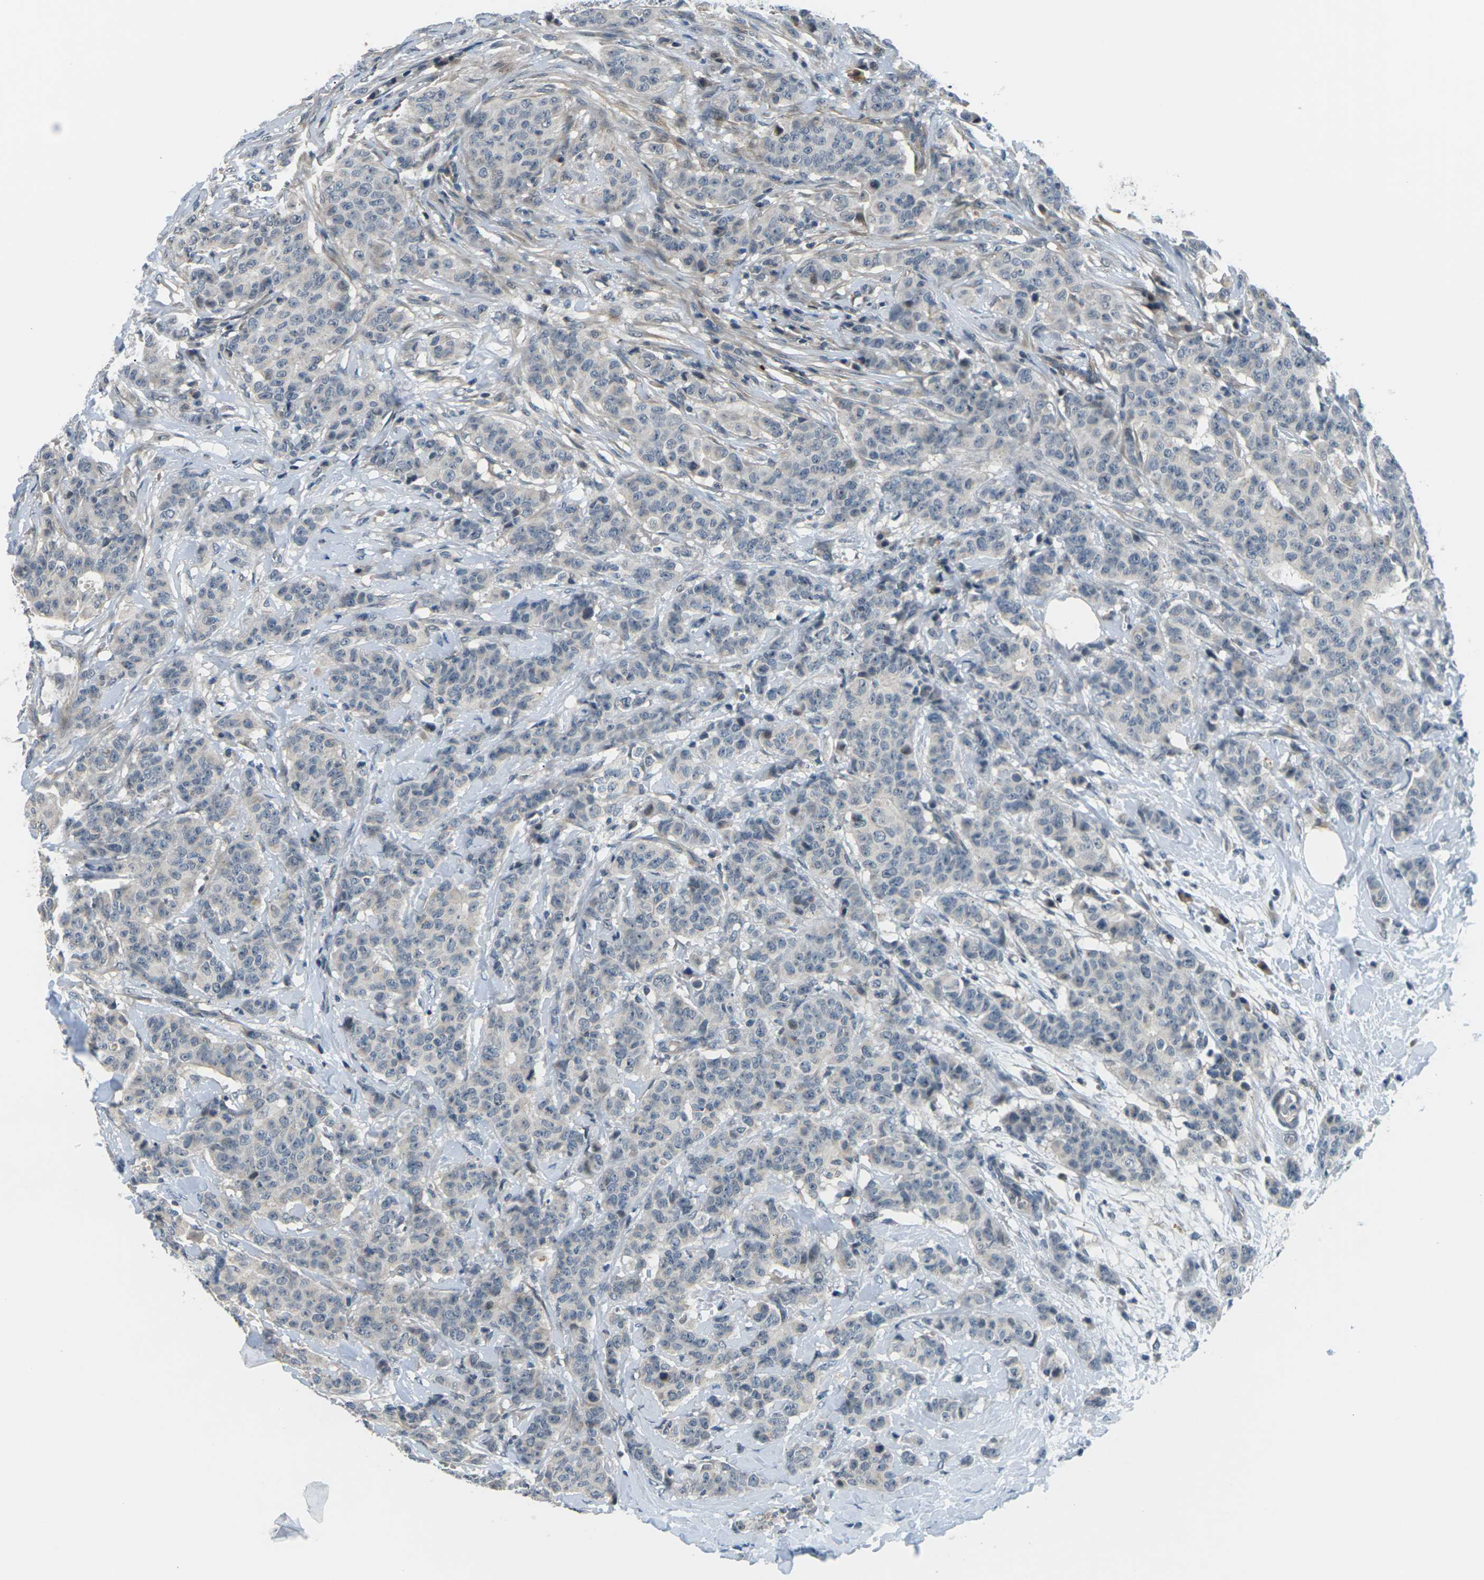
{"staining": {"intensity": "negative", "quantity": "none", "location": "none"}, "tissue": "breast cancer", "cell_type": "Tumor cells", "image_type": "cancer", "snomed": [{"axis": "morphology", "description": "Normal tissue, NOS"}, {"axis": "morphology", "description": "Duct carcinoma"}, {"axis": "topography", "description": "Breast"}], "caption": "Infiltrating ductal carcinoma (breast) stained for a protein using immunohistochemistry shows no staining tumor cells.", "gene": "SLC13A3", "patient": {"sex": "female", "age": 40}}